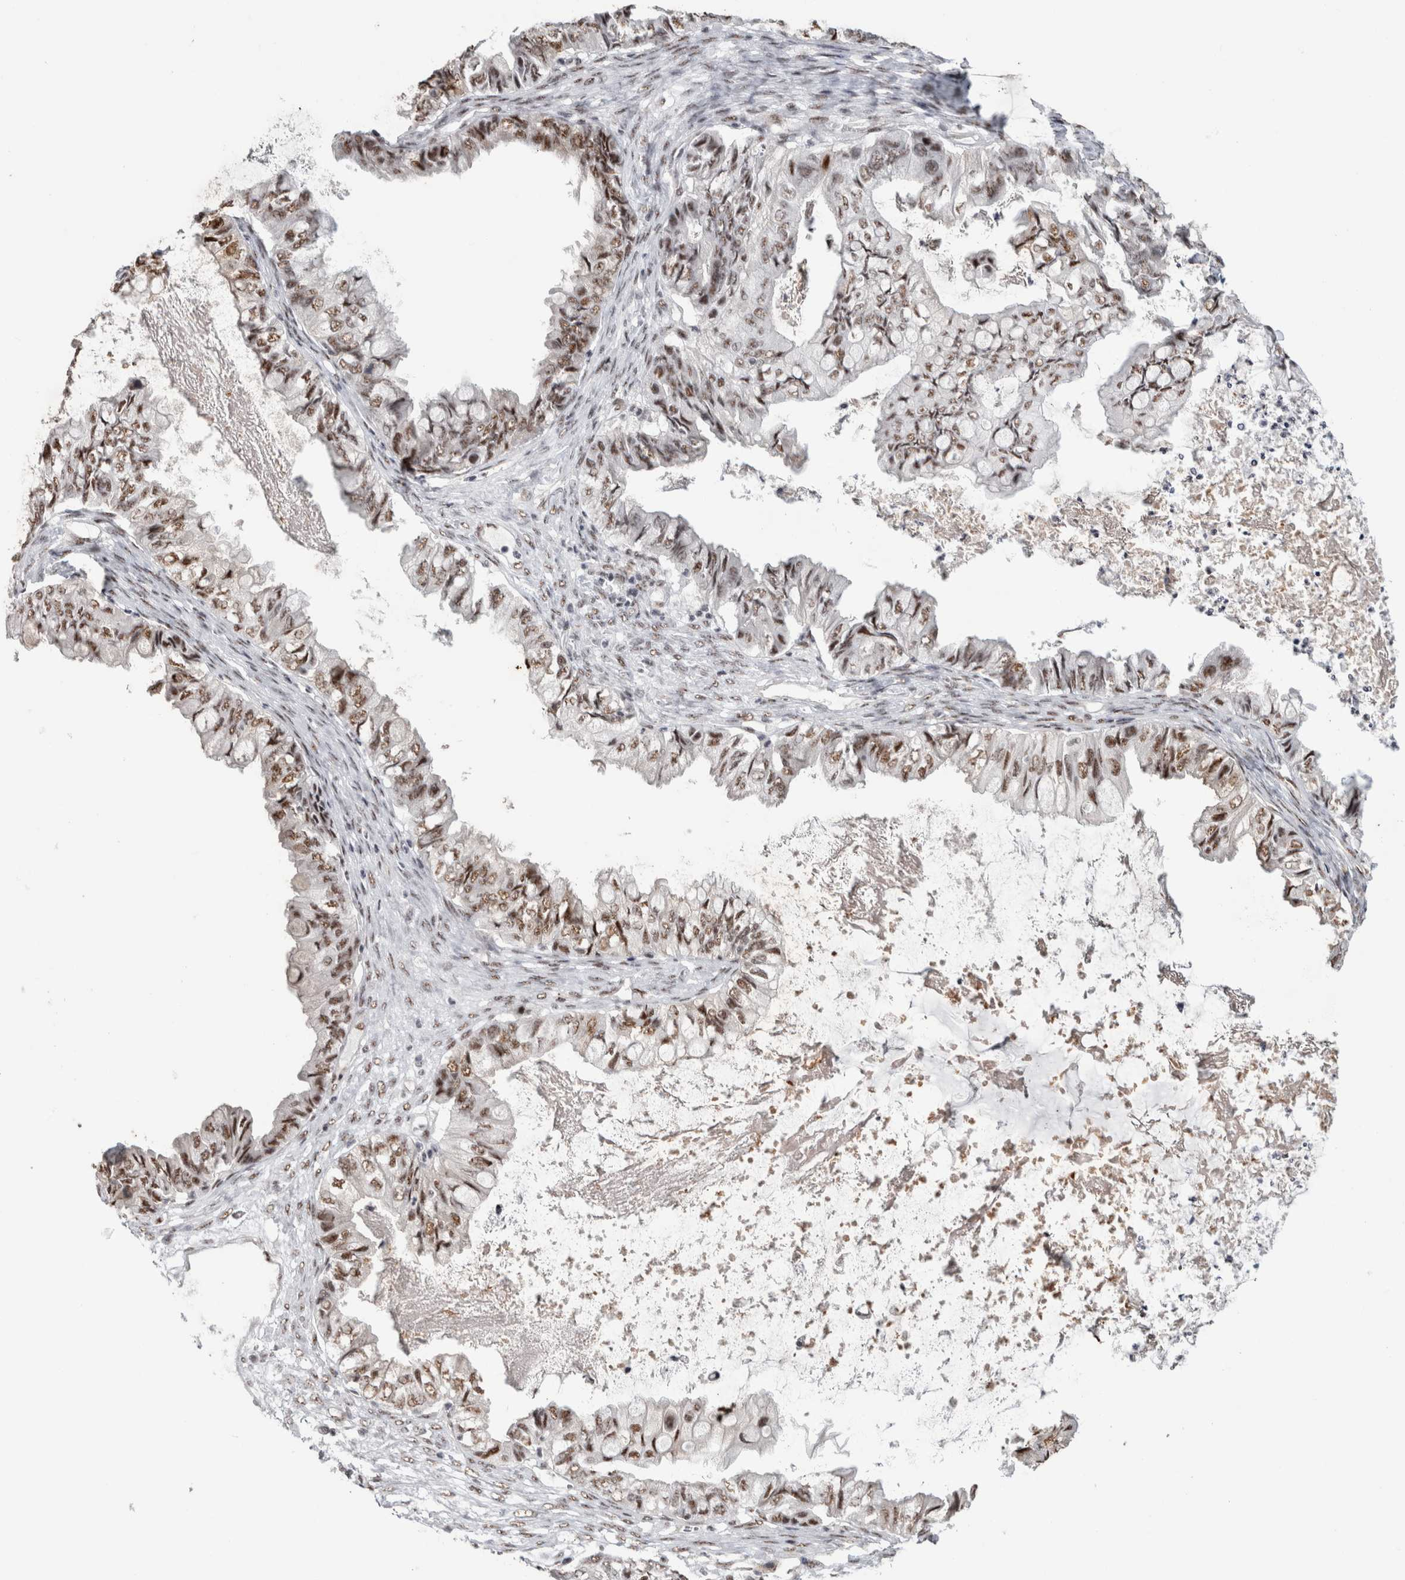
{"staining": {"intensity": "moderate", "quantity": ">75%", "location": "nuclear"}, "tissue": "ovarian cancer", "cell_type": "Tumor cells", "image_type": "cancer", "snomed": [{"axis": "morphology", "description": "Cystadenocarcinoma, mucinous, NOS"}, {"axis": "topography", "description": "Ovary"}], "caption": "IHC photomicrograph of human mucinous cystadenocarcinoma (ovarian) stained for a protein (brown), which reveals medium levels of moderate nuclear staining in approximately >75% of tumor cells.", "gene": "MKNK1", "patient": {"sex": "female", "age": 80}}